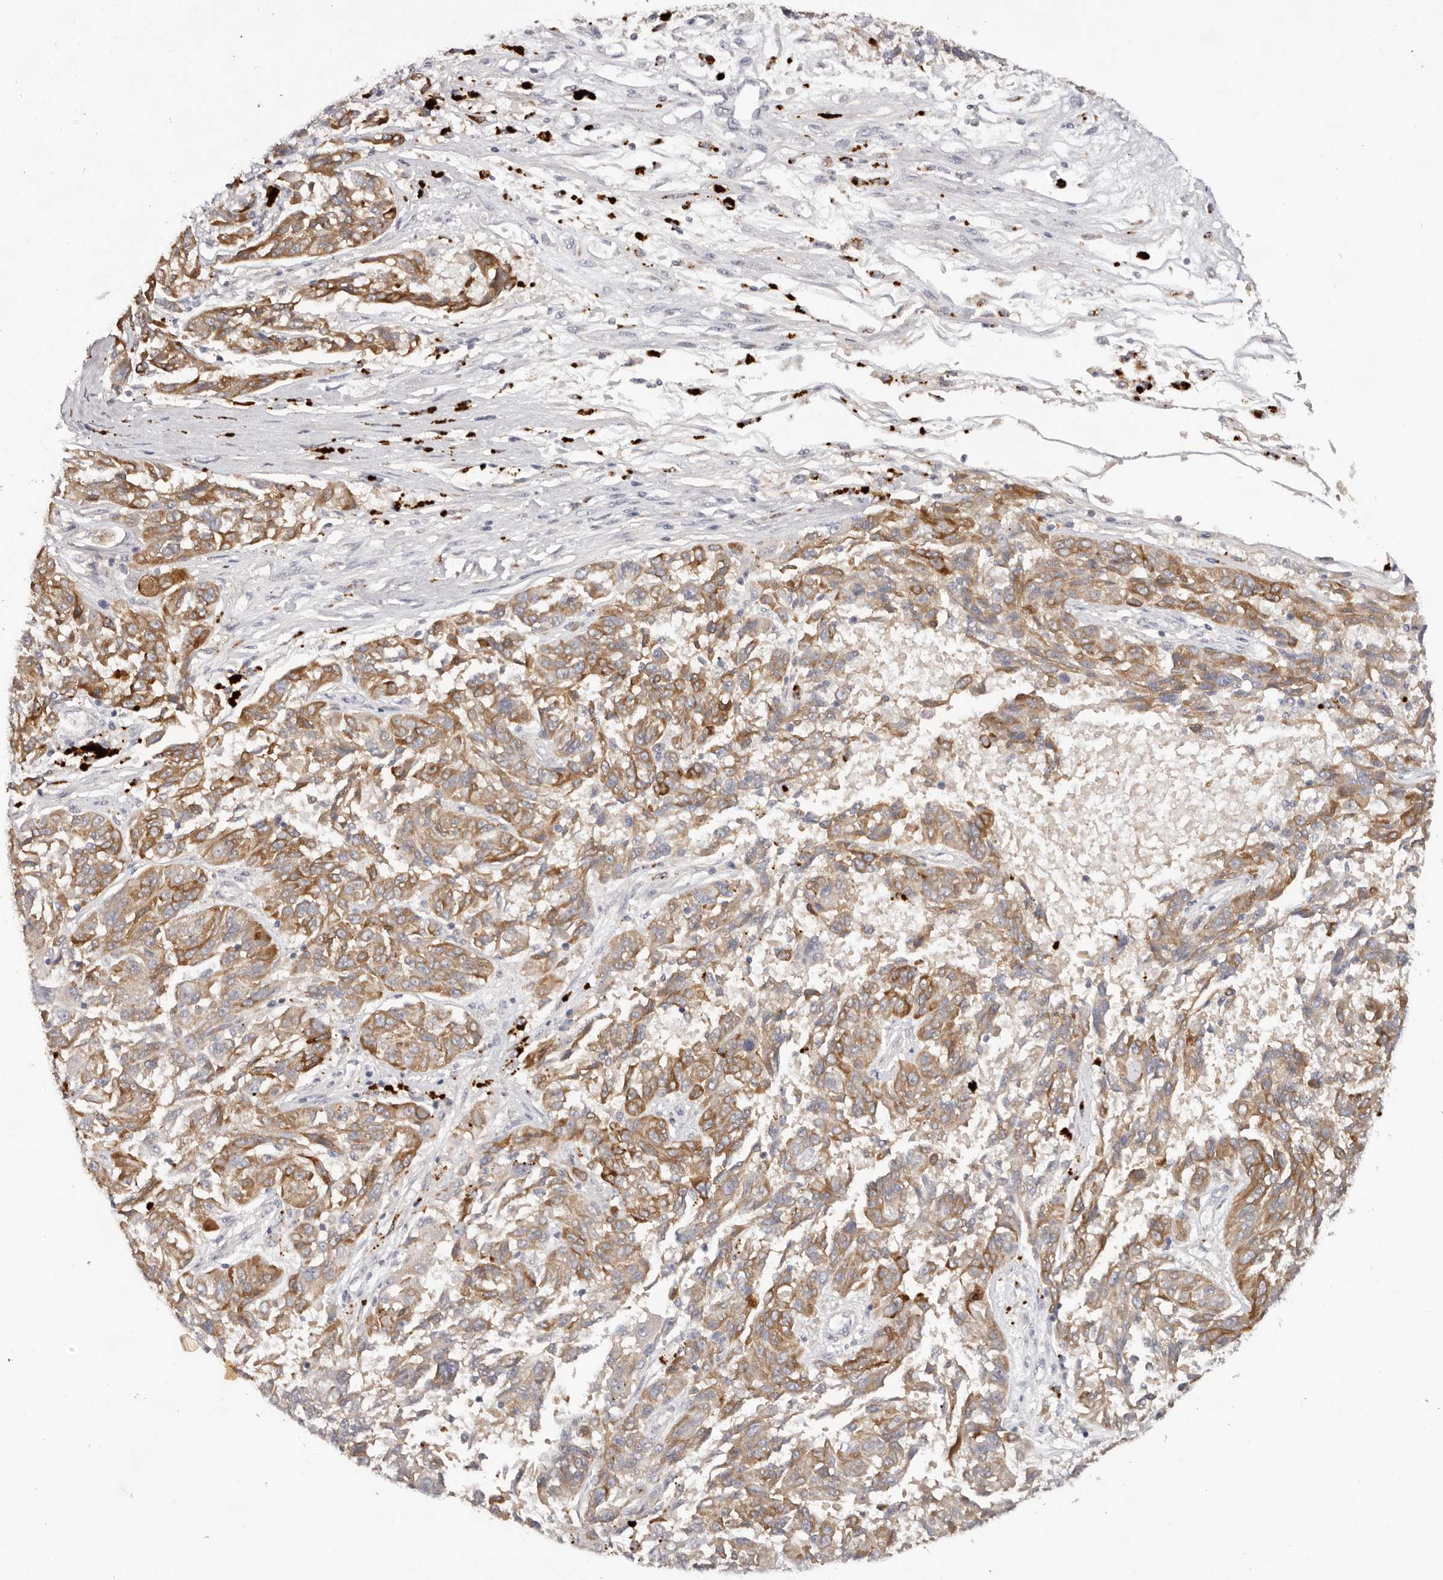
{"staining": {"intensity": "moderate", "quantity": ">75%", "location": "cytoplasmic/membranous"}, "tissue": "melanoma", "cell_type": "Tumor cells", "image_type": "cancer", "snomed": [{"axis": "morphology", "description": "Malignant melanoma, NOS"}, {"axis": "topography", "description": "Skin"}], "caption": "Protein analysis of melanoma tissue shows moderate cytoplasmic/membranous staining in approximately >75% of tumor cells.", "gene": "SCUBE2", "patient": {"sex": "male", "age": 53}}